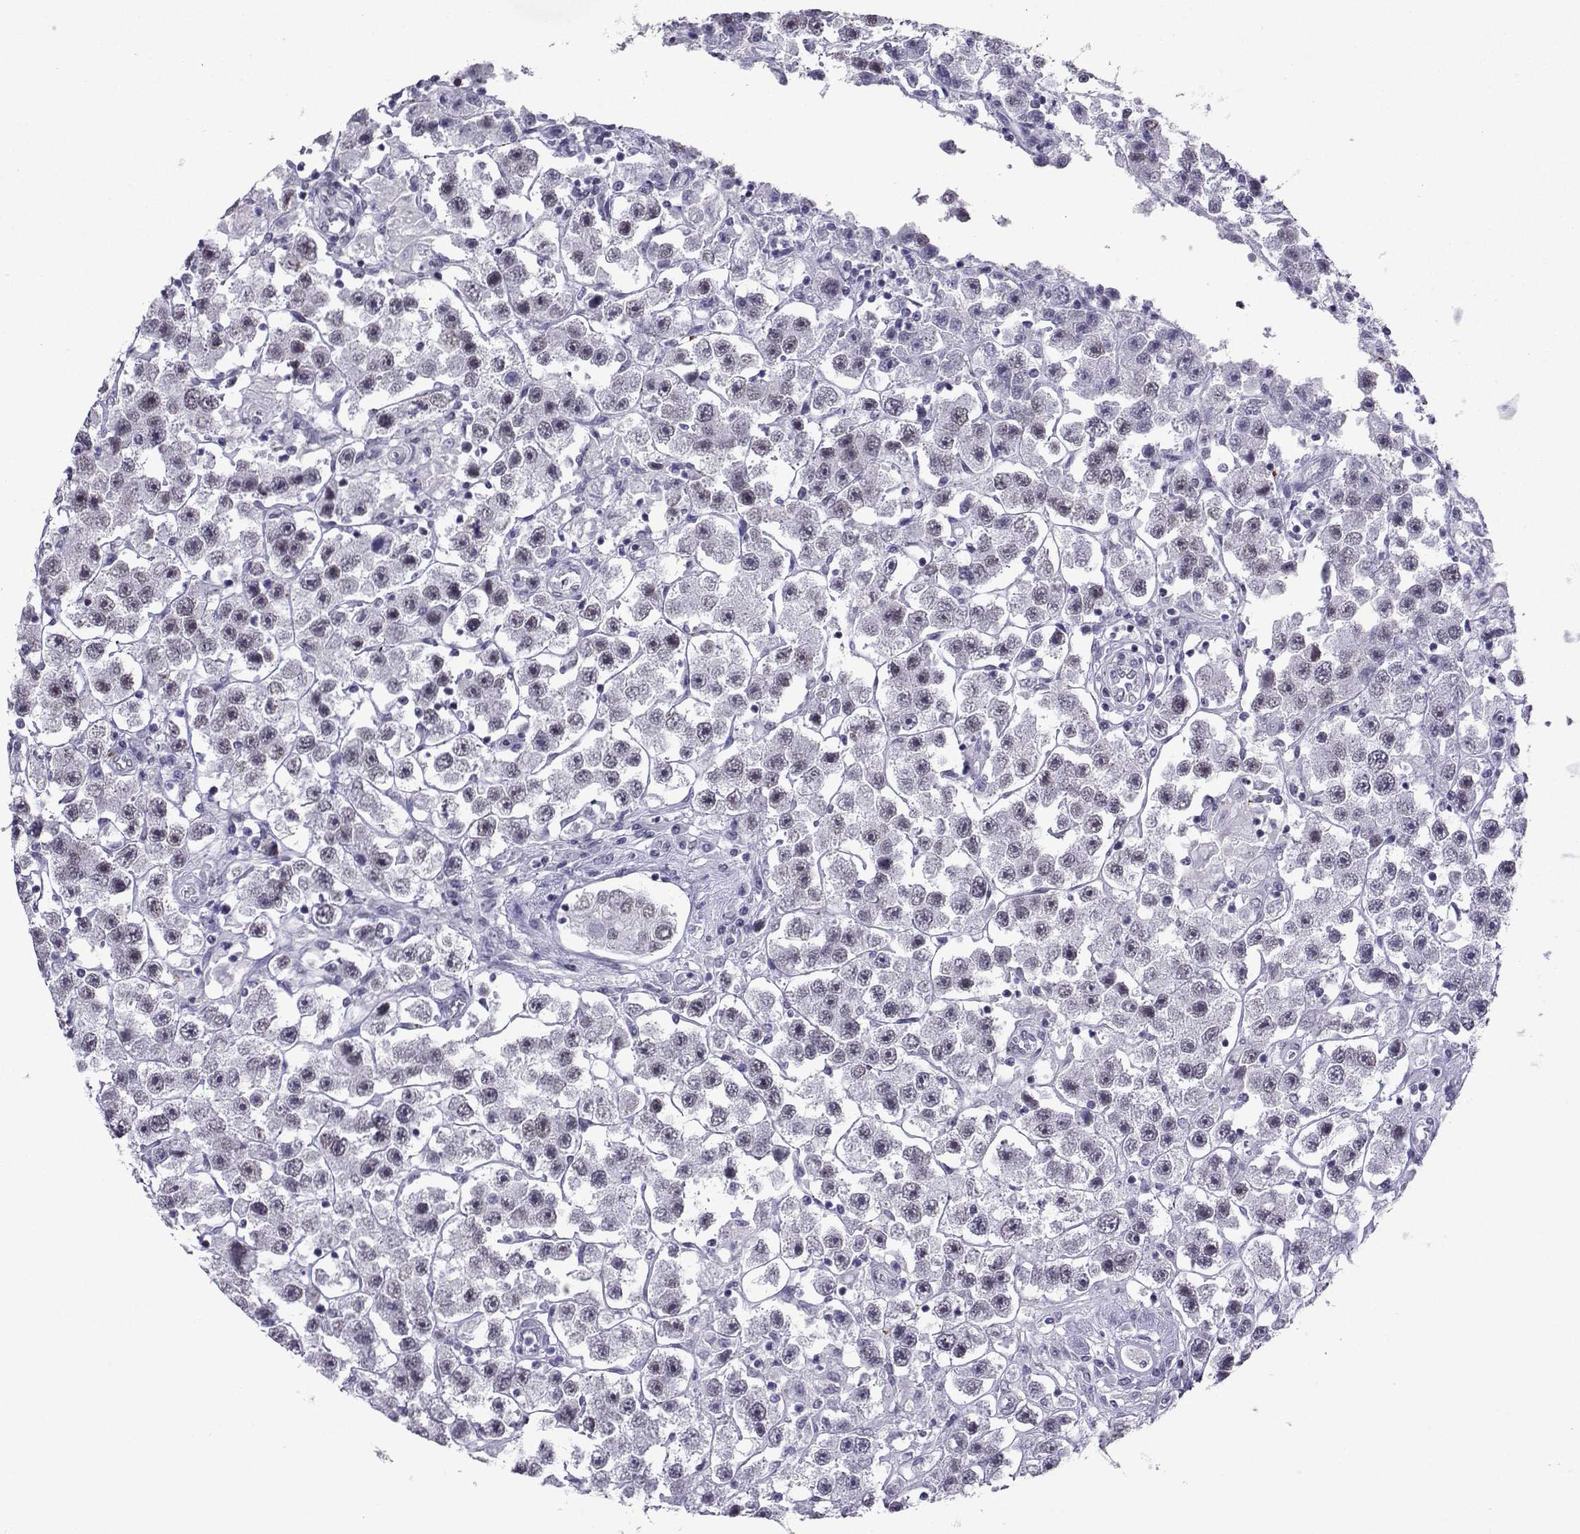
{"staining": {"intensity": "negative", "quantity": "none", "location": "none"}, "tissue": "testis cancer", "cell_type": "Tumor cells", "image_type": "cancer", "snomed": [{"axis": "morphology", "description": "Seminoma, NOS"}, {"axis": "topography", "description": "Testis"}], "caption": "This is an immunohistochemistry (IHC) photomicrograph of human testis seminoma. There is no expression in tumor cells.", "gene": "LORICRIN", "patient": {"sex": "male", "age": 45}}